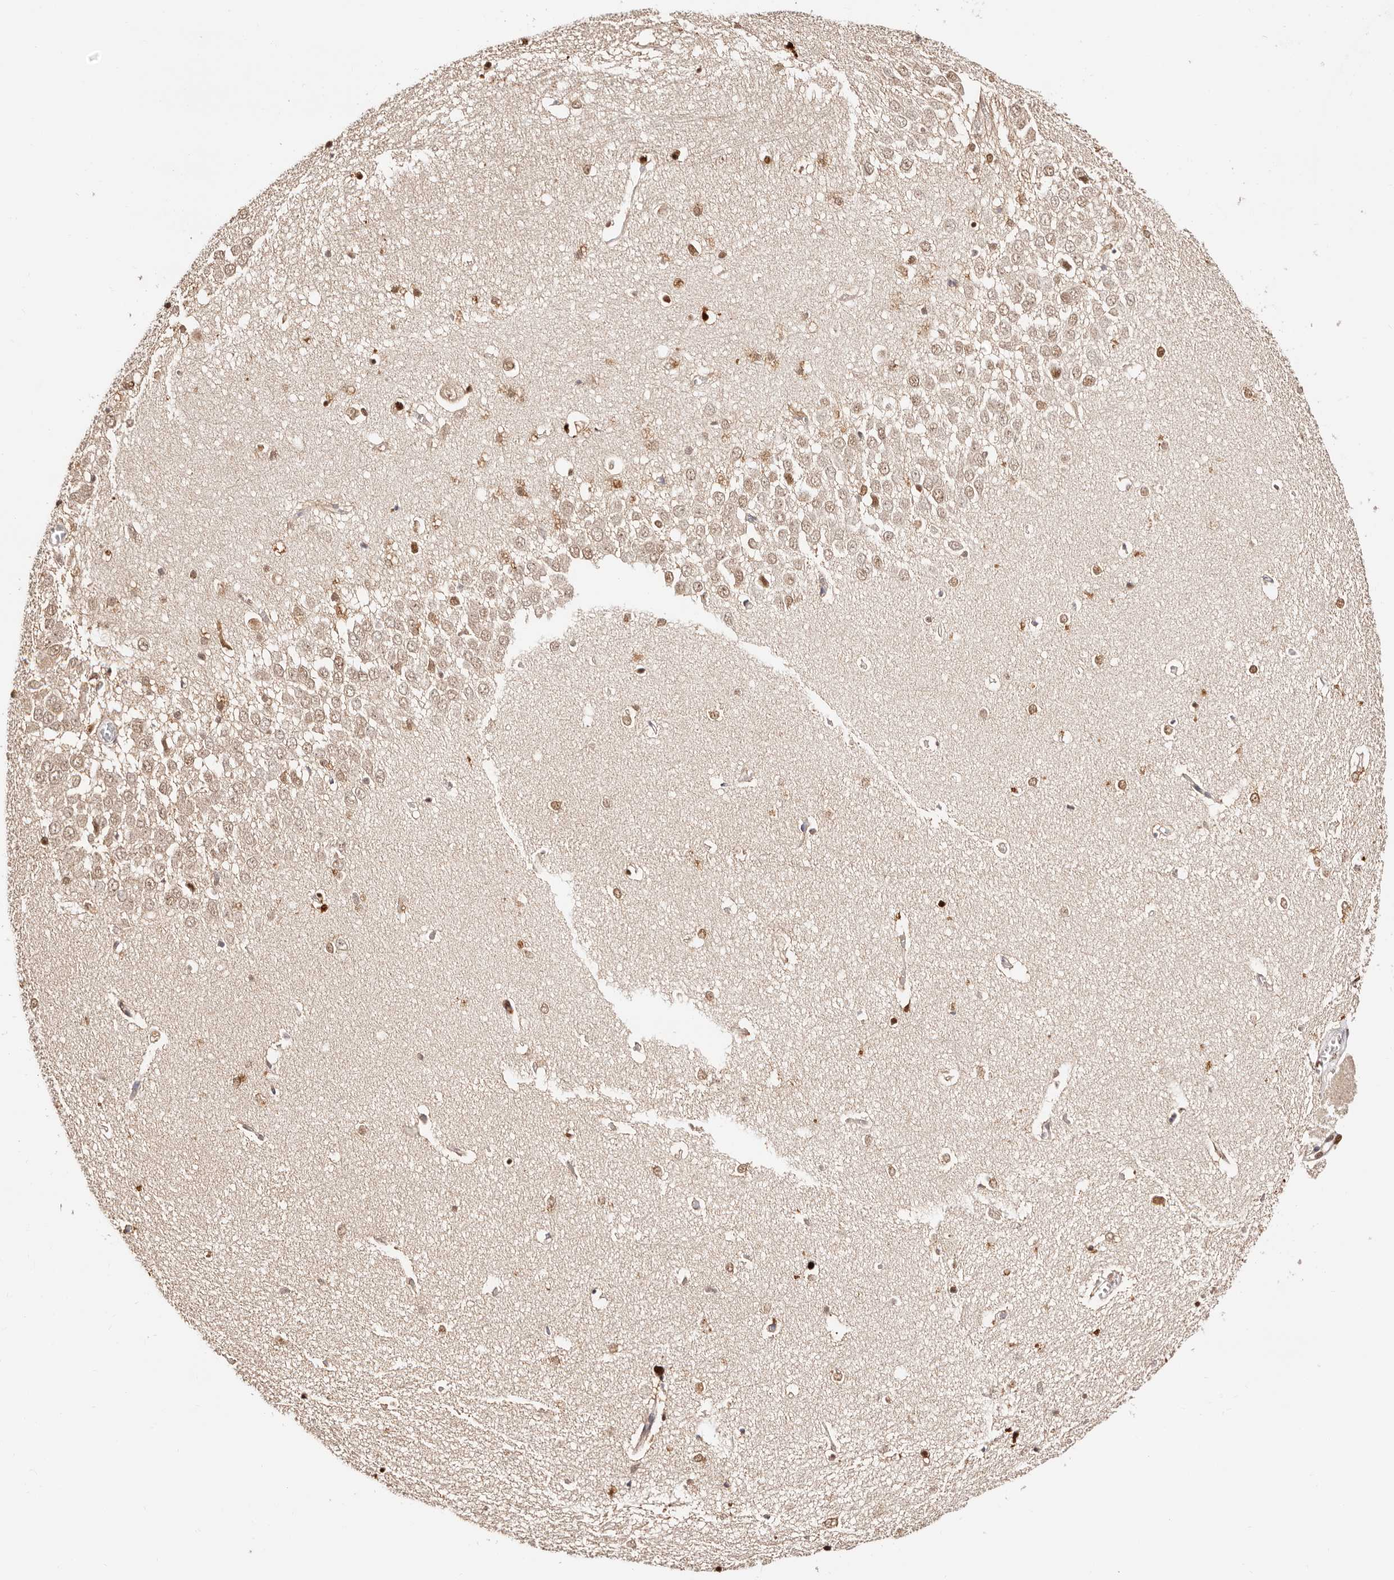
{"staining": {"intensity": "moderate", "quantity": "25%-75%", "location": "cytoplasmic/membranous,nuclear"}, "tissue": "hippocampus", "cell_type": "Glial cells", "image_type": "normal", "snomed": [{"axis": "morphology", "description": "Normal tissue, NOS"}, {"axis": "topography", "description": "Hippocampus"}], "caption": "Protein staining reveals moderate cytoplasmic/membranous,nuclear positivity in about 25%-75% of glial cells in benign hippocampus.", "gene": "TKT", "patient": {"sex": "female", "age": 64}}